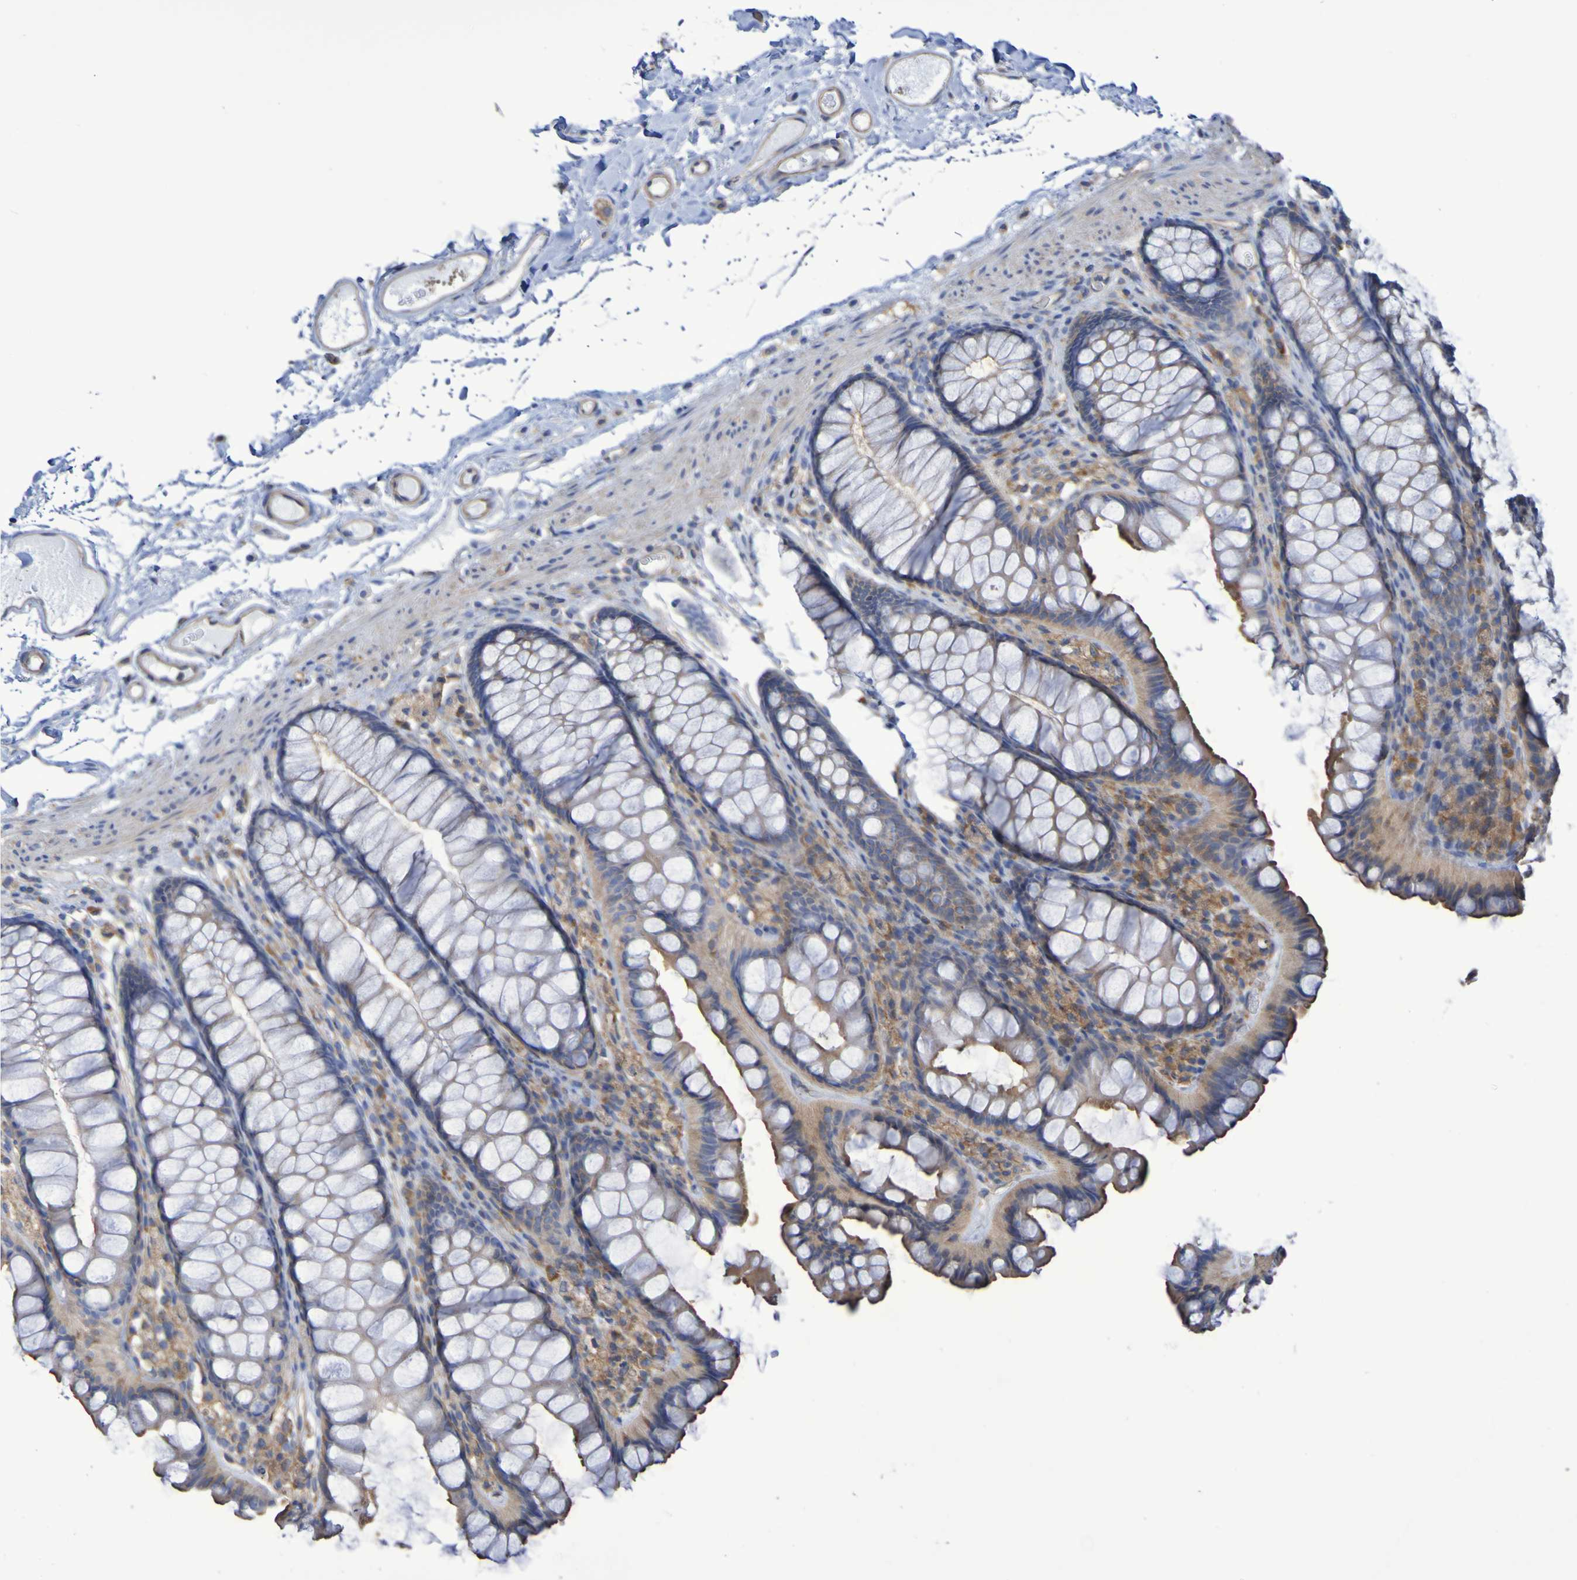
{"staining": {"intensity": "weak", "quantity": ">75%", "location": "cytoplasmic/membranous"}, "tissue": "colon", "cell_type": "Endothelial cells", "image_type": "normal", "snomed": [{"axis": "morphology", "description": "Normal tissue, NOS"}, {"axis": "topography", "description": "Colon"}], "caption": "Immunohistochemistry (IHC) staining of benign colon, which shows low levels of weak cytoplasmic/membranous positivity in about >75% of endothelial cells indicating weak cytoplasmic/membranous protein expression. The staining was performed using DAB (3,3'-diaminobenzidine) (brown) for protein detection and nuclei were counterstained in hematoxylin (blue).", "gene": "SYNJ1", "patient": {"sex": "female", "age": 55}}